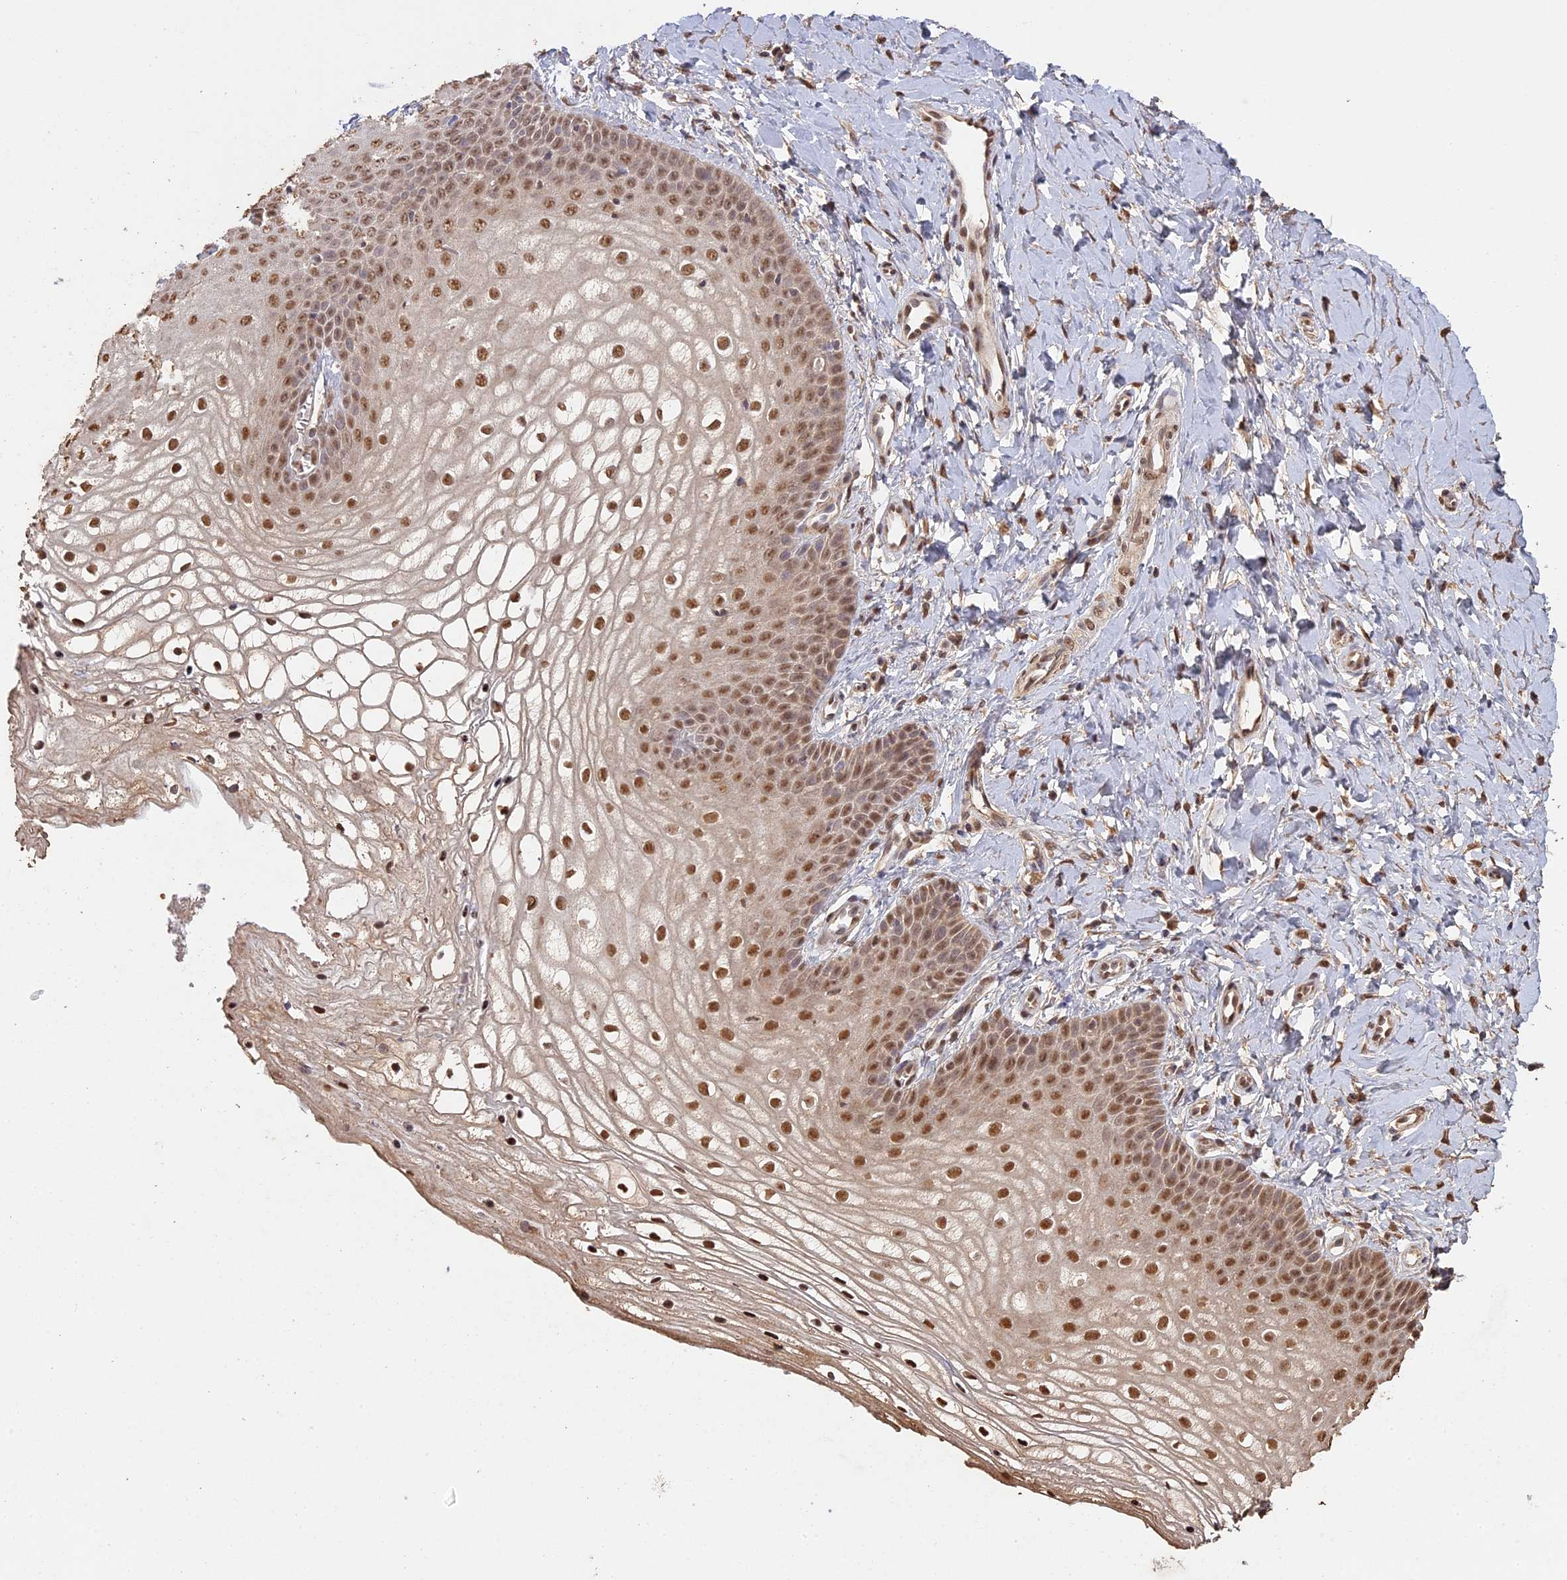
{"staining": {"intensity": "moderate", "quantity": ">75%", "location": "nuclear"}, "tissue": "vagina", "cell_type": "Squamous epithelial cells", "image_type": "normal", "snomed": [{"axis": "morphology", "description": "Normal tissue, NOS"}, {"axis": "topography", "description": "Vagina"}], "caption": "About >75% of squamous epithelial cells in unremarkable vagina demonstrate moderate nuclear protein positivity as visualized by brown immunohistochemical staining.", "gene": "PSMC6", "patient": {"sex": "female", "age": 68}}